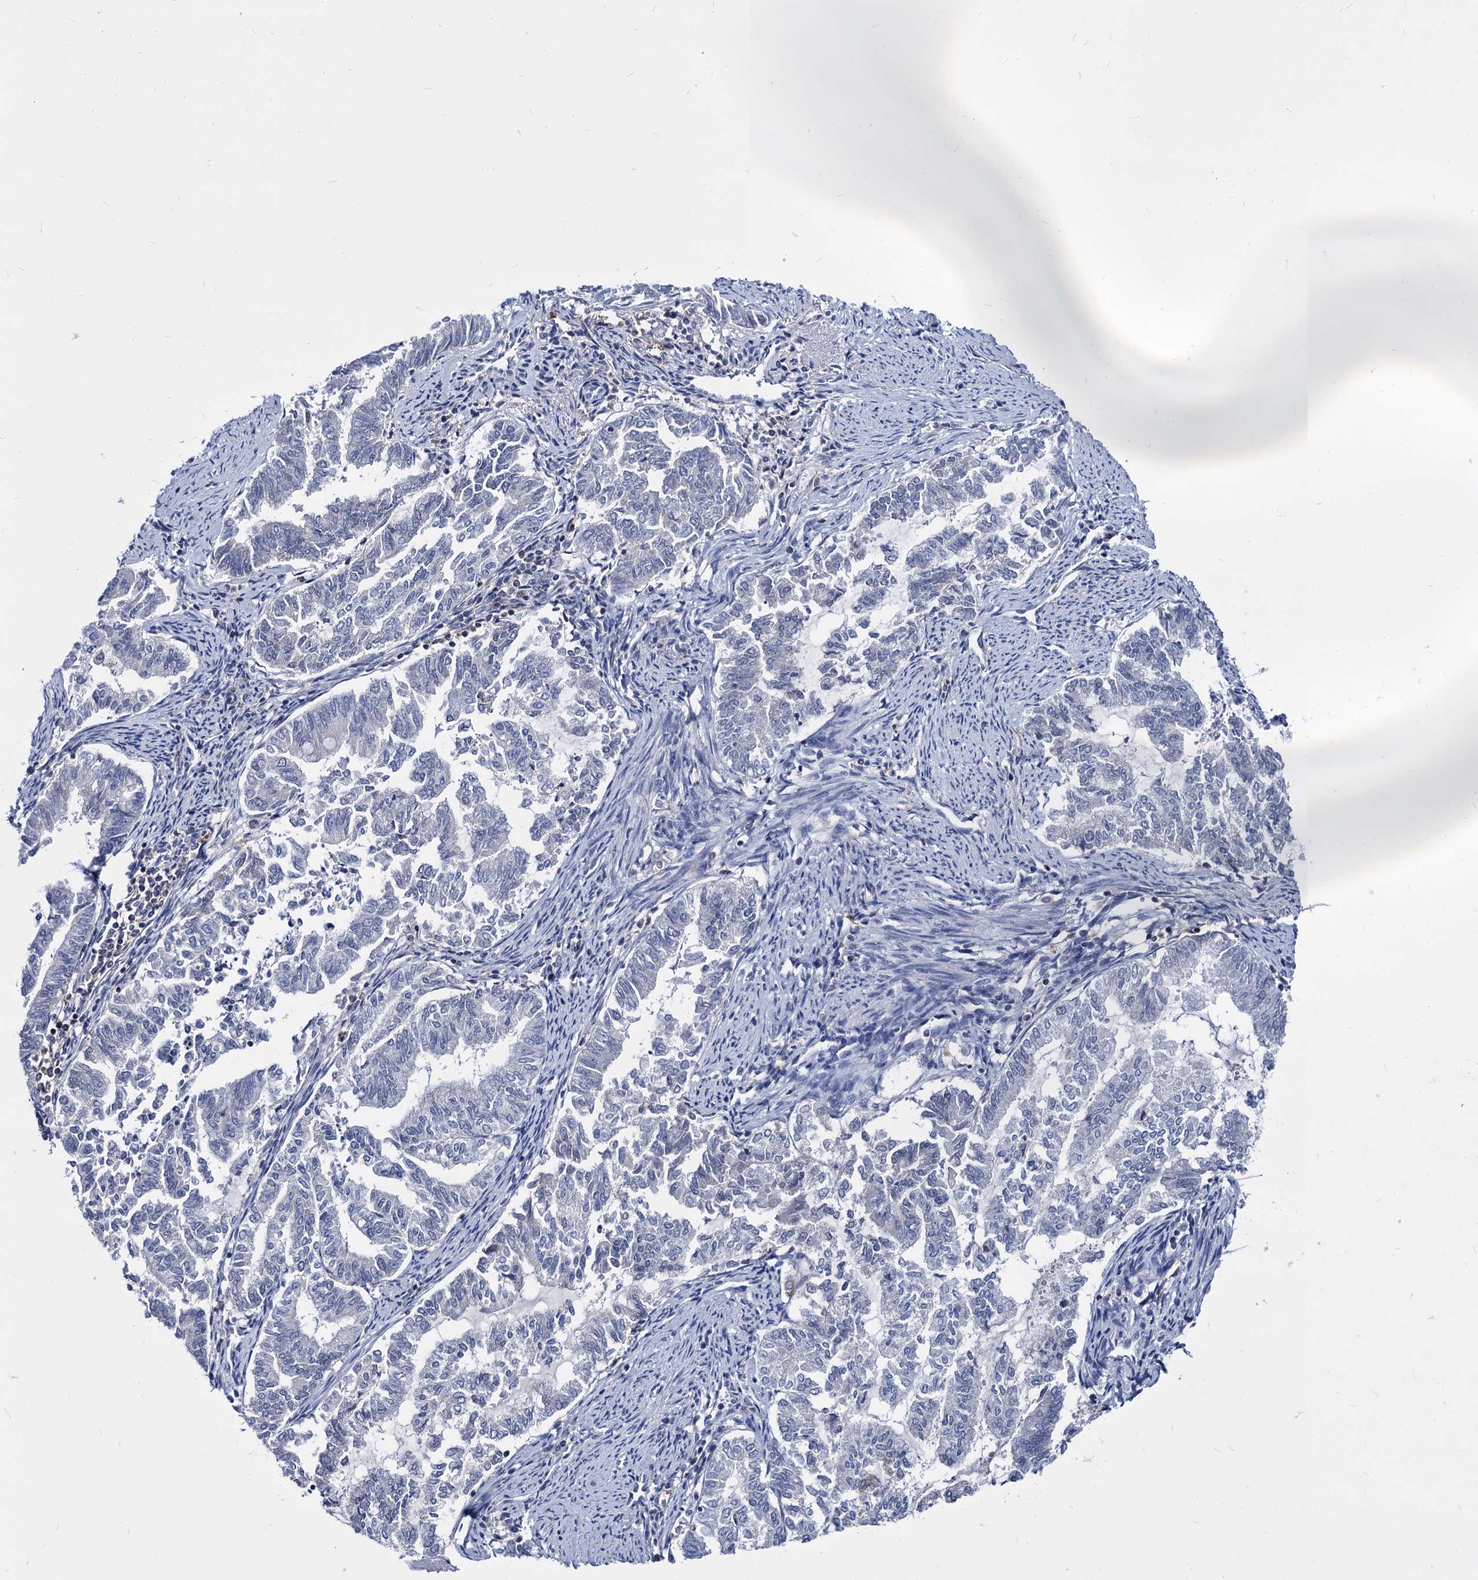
{"staining": {"intensity": "negative", "quantity": "none", "location": "none"}, "tissue": "endometrial cancer", "cell_type": "Tumor cells", "image_type": "cancer", "snomed": [{"axis": "morphology", "description": "Adenocarcinoma, NOS"}, {"axis": "topography", "description": "Endometrium"}], "caption": "Endometrial cancer was stained to show a protein in brown. There is no significant positivity in tumor cells.", "gene": "RHOG", "patient": {"sex": "female", "age": 79}}